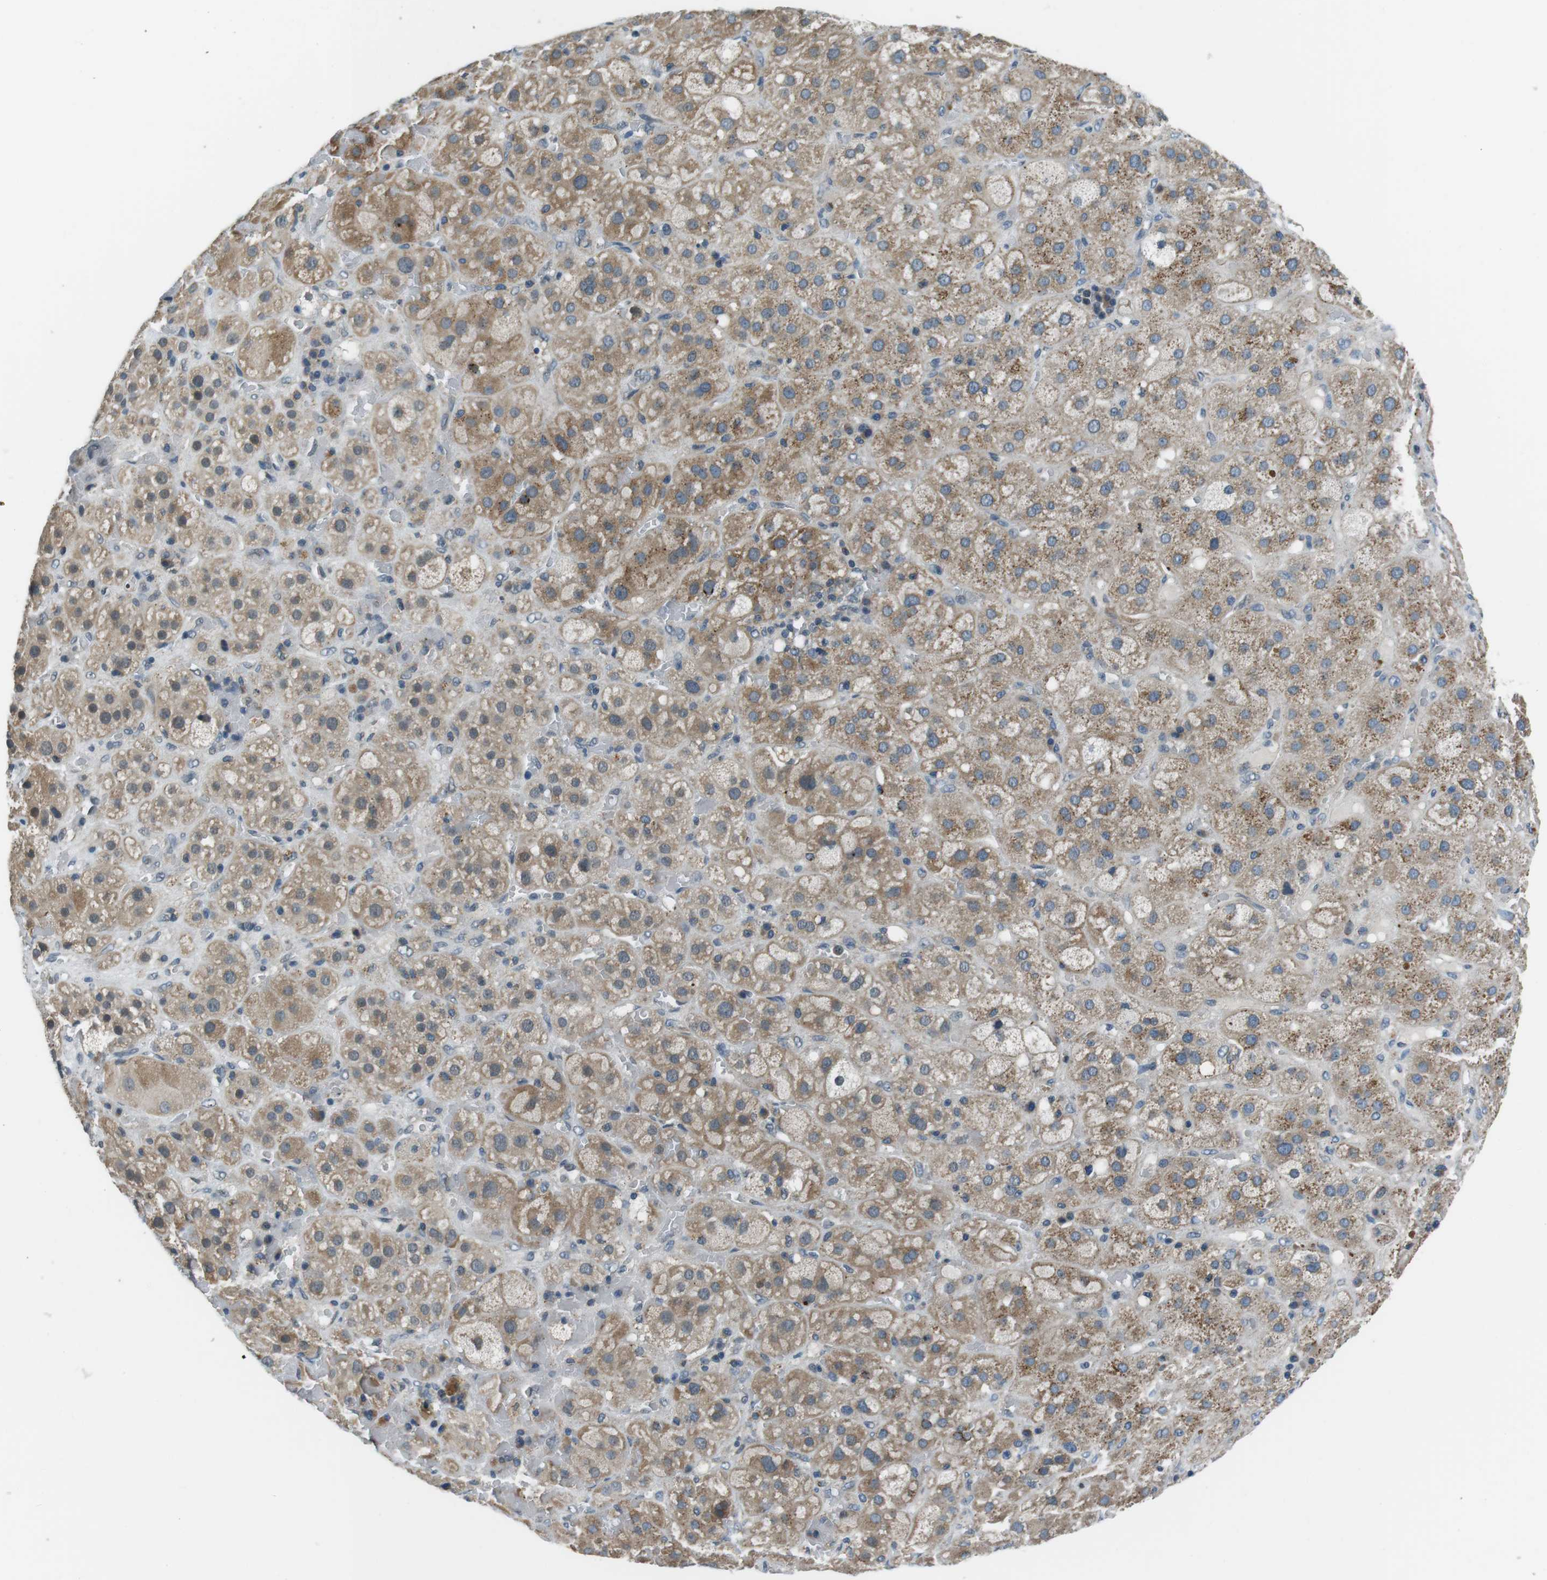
{"staining": {"intensity": "moderate", "quantity": "25%-75%", "location": "cytoplasmic/membranous"}, "tissue": "adrenal gland", "cell_type": "Glandular cells", "image_type": "normal", "snomed": [{"axis": "morphology", "description": "Normal tissue, NOS"}, {"axis": "topography", "description": "Adrenal gland"}], "caption": "Immunohistochemical staining of benign human adrenal gland shows medium levels of moderate cytoplasmic/membranous expression in approximately 25%-75% of glandular cells. Nuclei are stained in blue.", "gene": "FAM3B", "patient": {"sex": "female", "age": 47}}